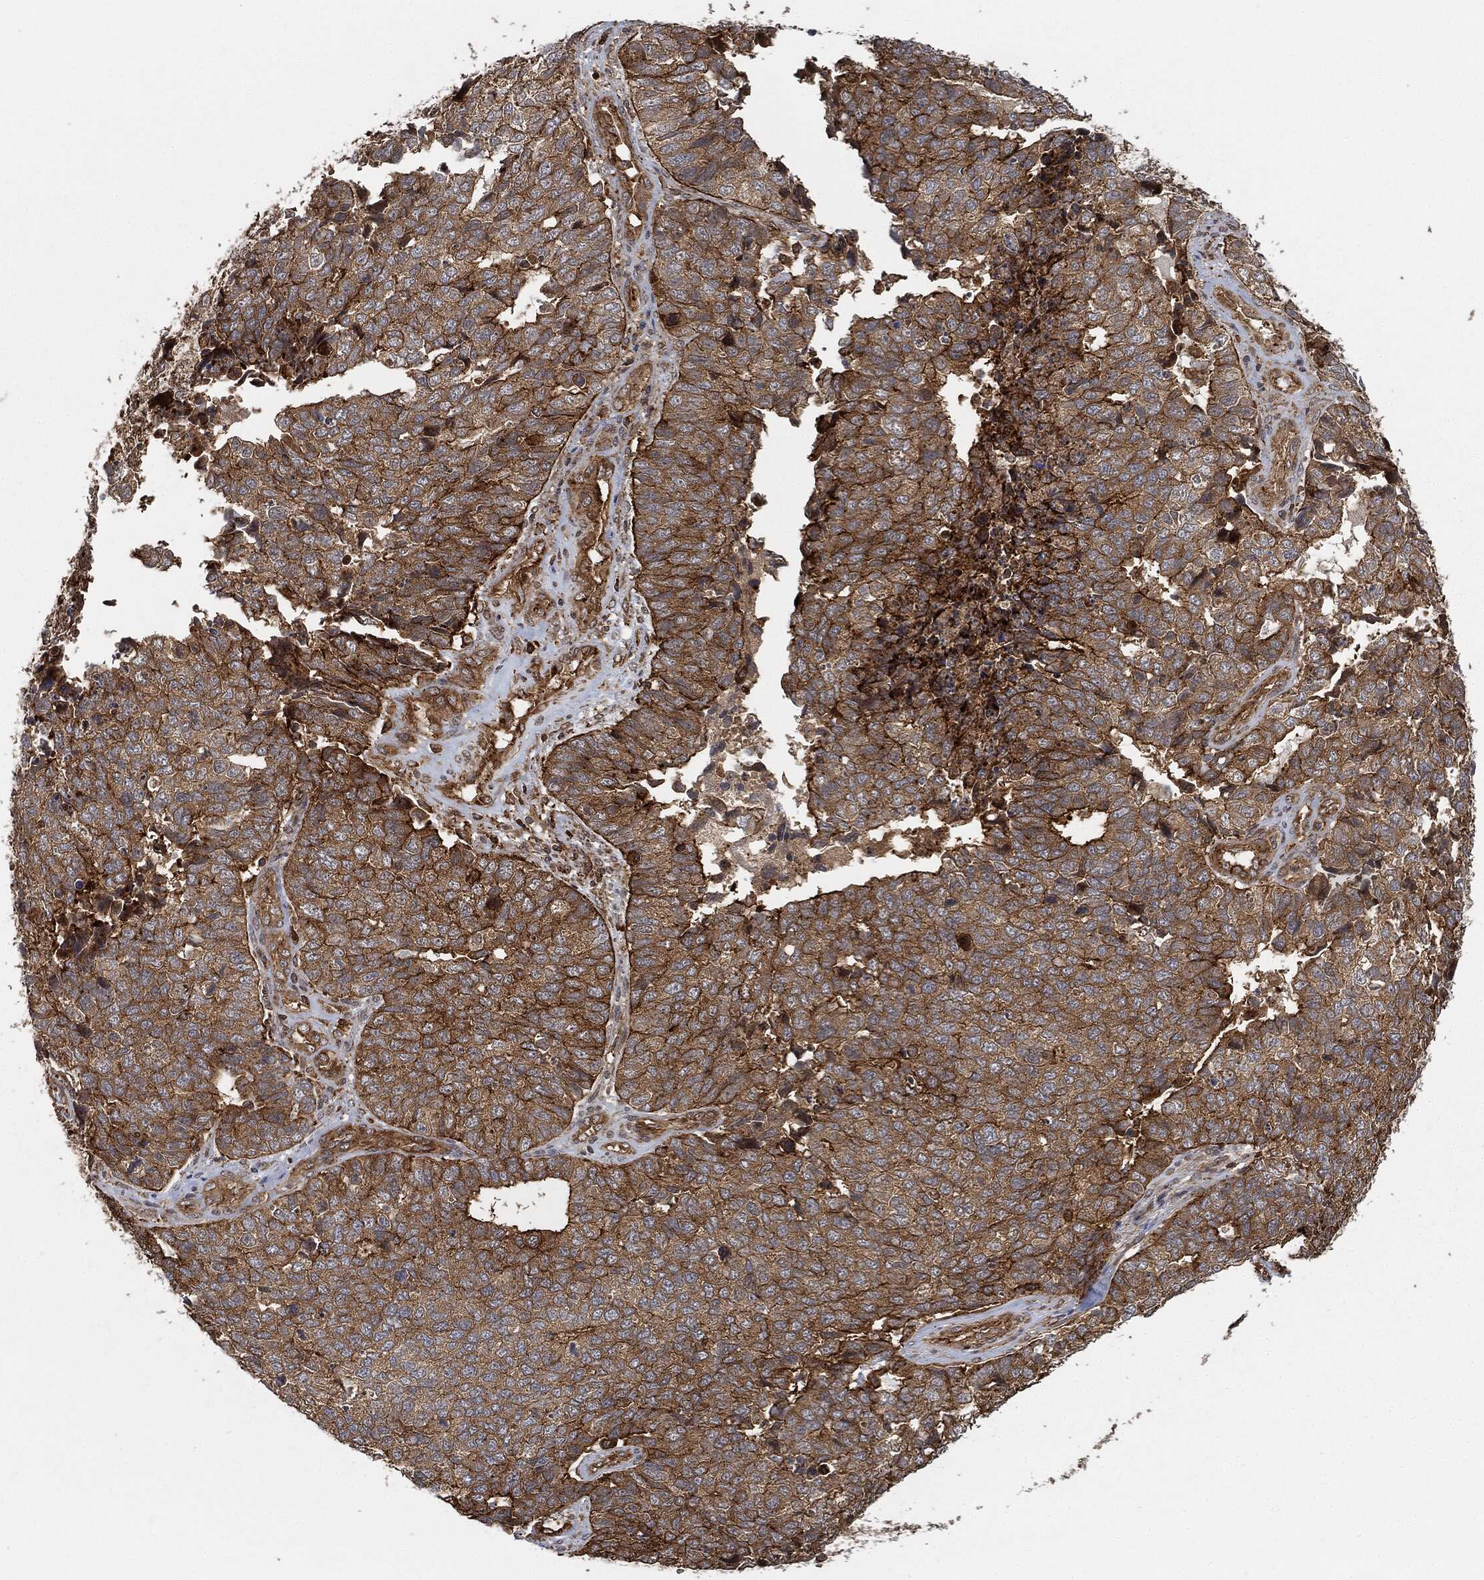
{"staining": {"intensity": "strong", "quantity": "25%-75%", "location": "cytoplasmic/membranous"}, "tissue": "cervical cancer", "cell_type": "Tumor cells", "image_type": "cancer", "snomed": [{"axis": "morphology", "description": "Squamous cell carcinoma, NOS"}, {"axis": "topography", "description": "Cervix"}], "caption": "Cervical squamous cell carcinoma stained with a protein marker displays strong staining in tumor cells.", "gene": "TPT1", "patient": {"sex": "female", "age": 63}}